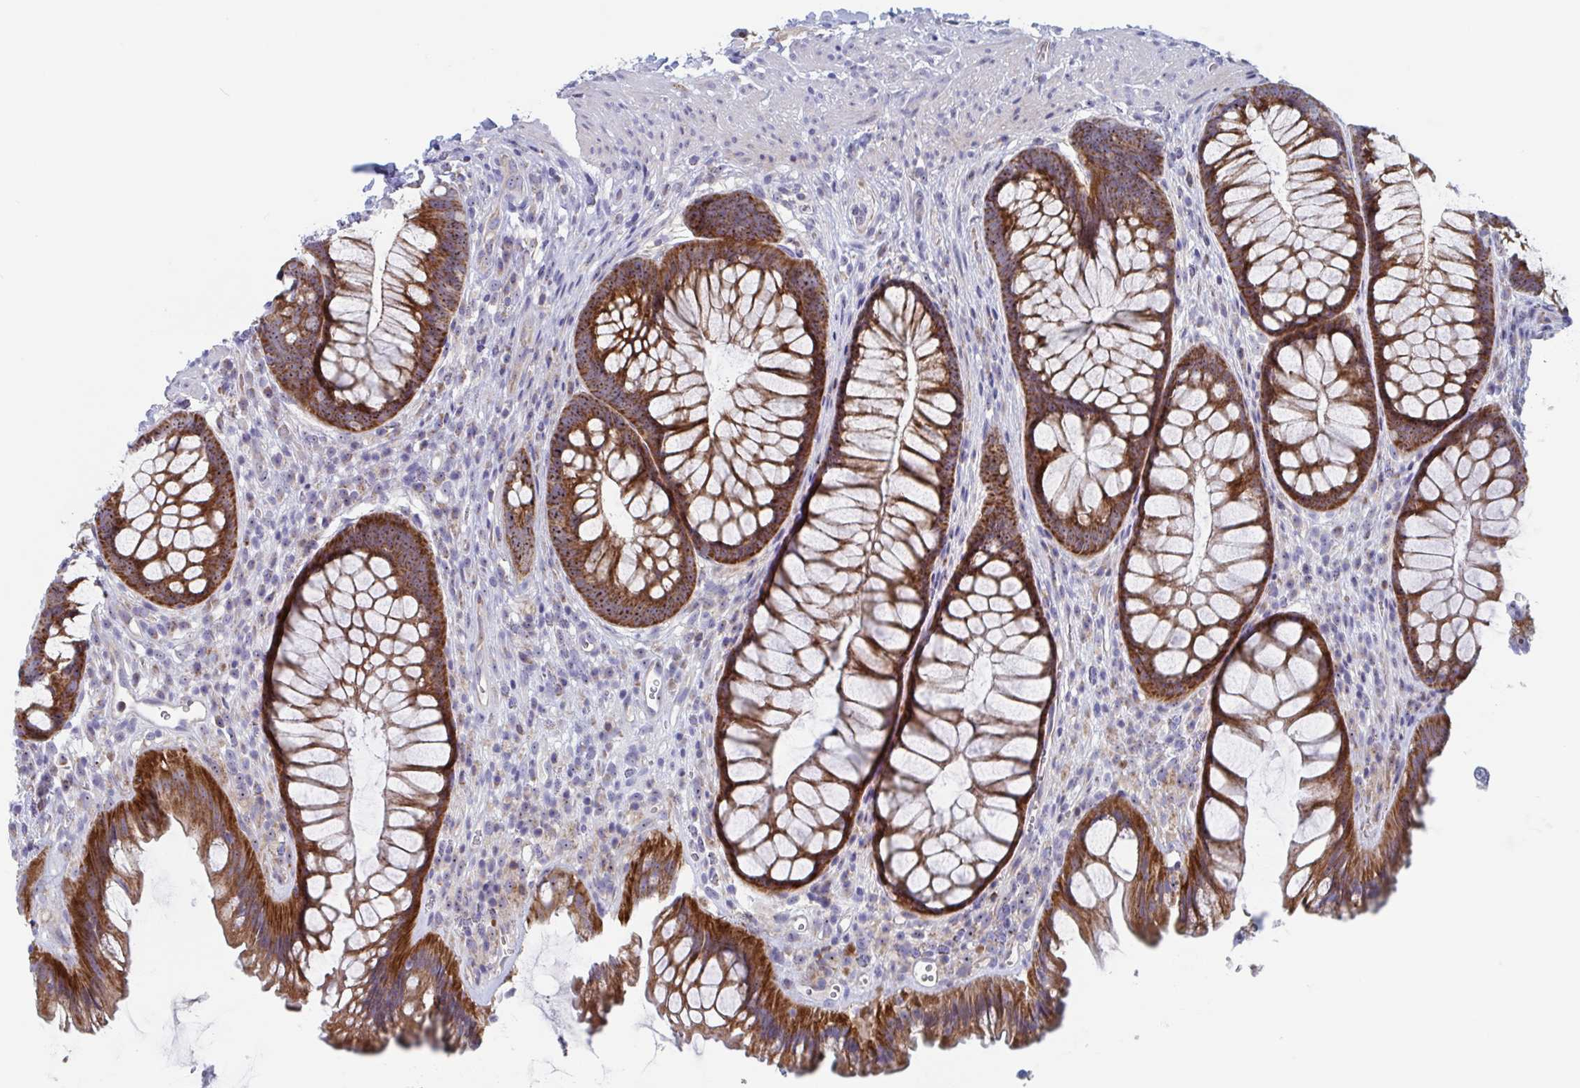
{"staining": {"intensity": "strong", "quantity": ">75%", "location": "cytoplasmic/membranous,nuclear"}, "tissue": "rectum", "cell_type": "Glandular cells", "image_type": "normal", "snomed": [{"axis": "morphology", "description": "Normal tissue, NOS"}, {"axis": "topography", "description": "Rectum"}], "caption": "Immunohistochemistry of unremarkable rectum shows high levels of strong cytoplasmic/membranous,nuclear expression in approximately >75% of glandular cells.", "gene": "MRPL53", "patient": {"sex": "male", "age": 53}}